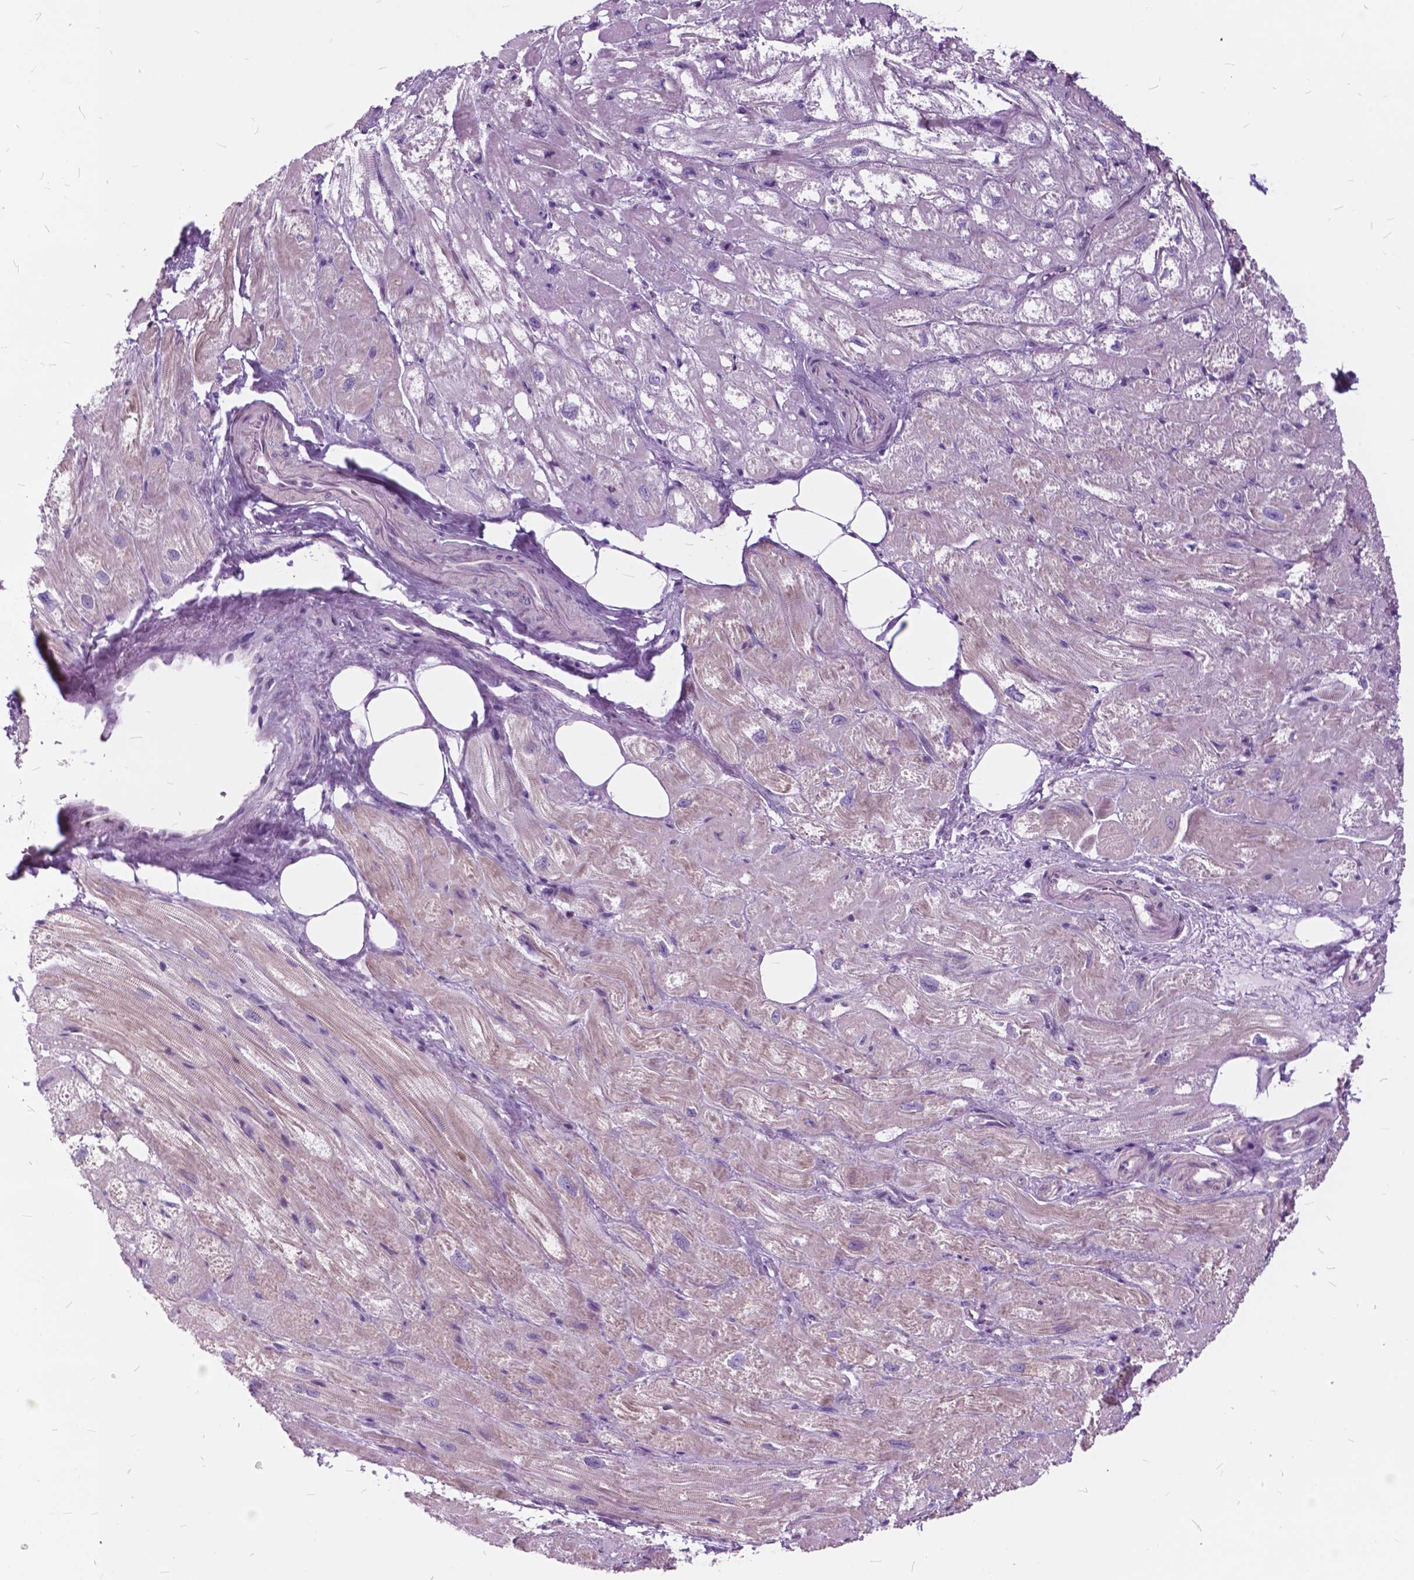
{"staining": {"intensity": "negative", "quantity": "none", "location": "none"}, "tissue": "heart muscle", "cell_type": "Cardiomyocytes", "image_type": "normal", "snomed": [{"axis": "morphology", "description": "Normal tissue, NOS"}, {"axis": "topography", "description": "Heart"}], "caption": "This micrograph is of unremarkable heart muscle stained with IHC to label a protein in brown with the nuclei are counter-stained blue. There is no positivity in cardiomyocytes. Nuclei are stained in blue.", "gene": "SP140", "patient": {"sex": "female", "age": 69}}